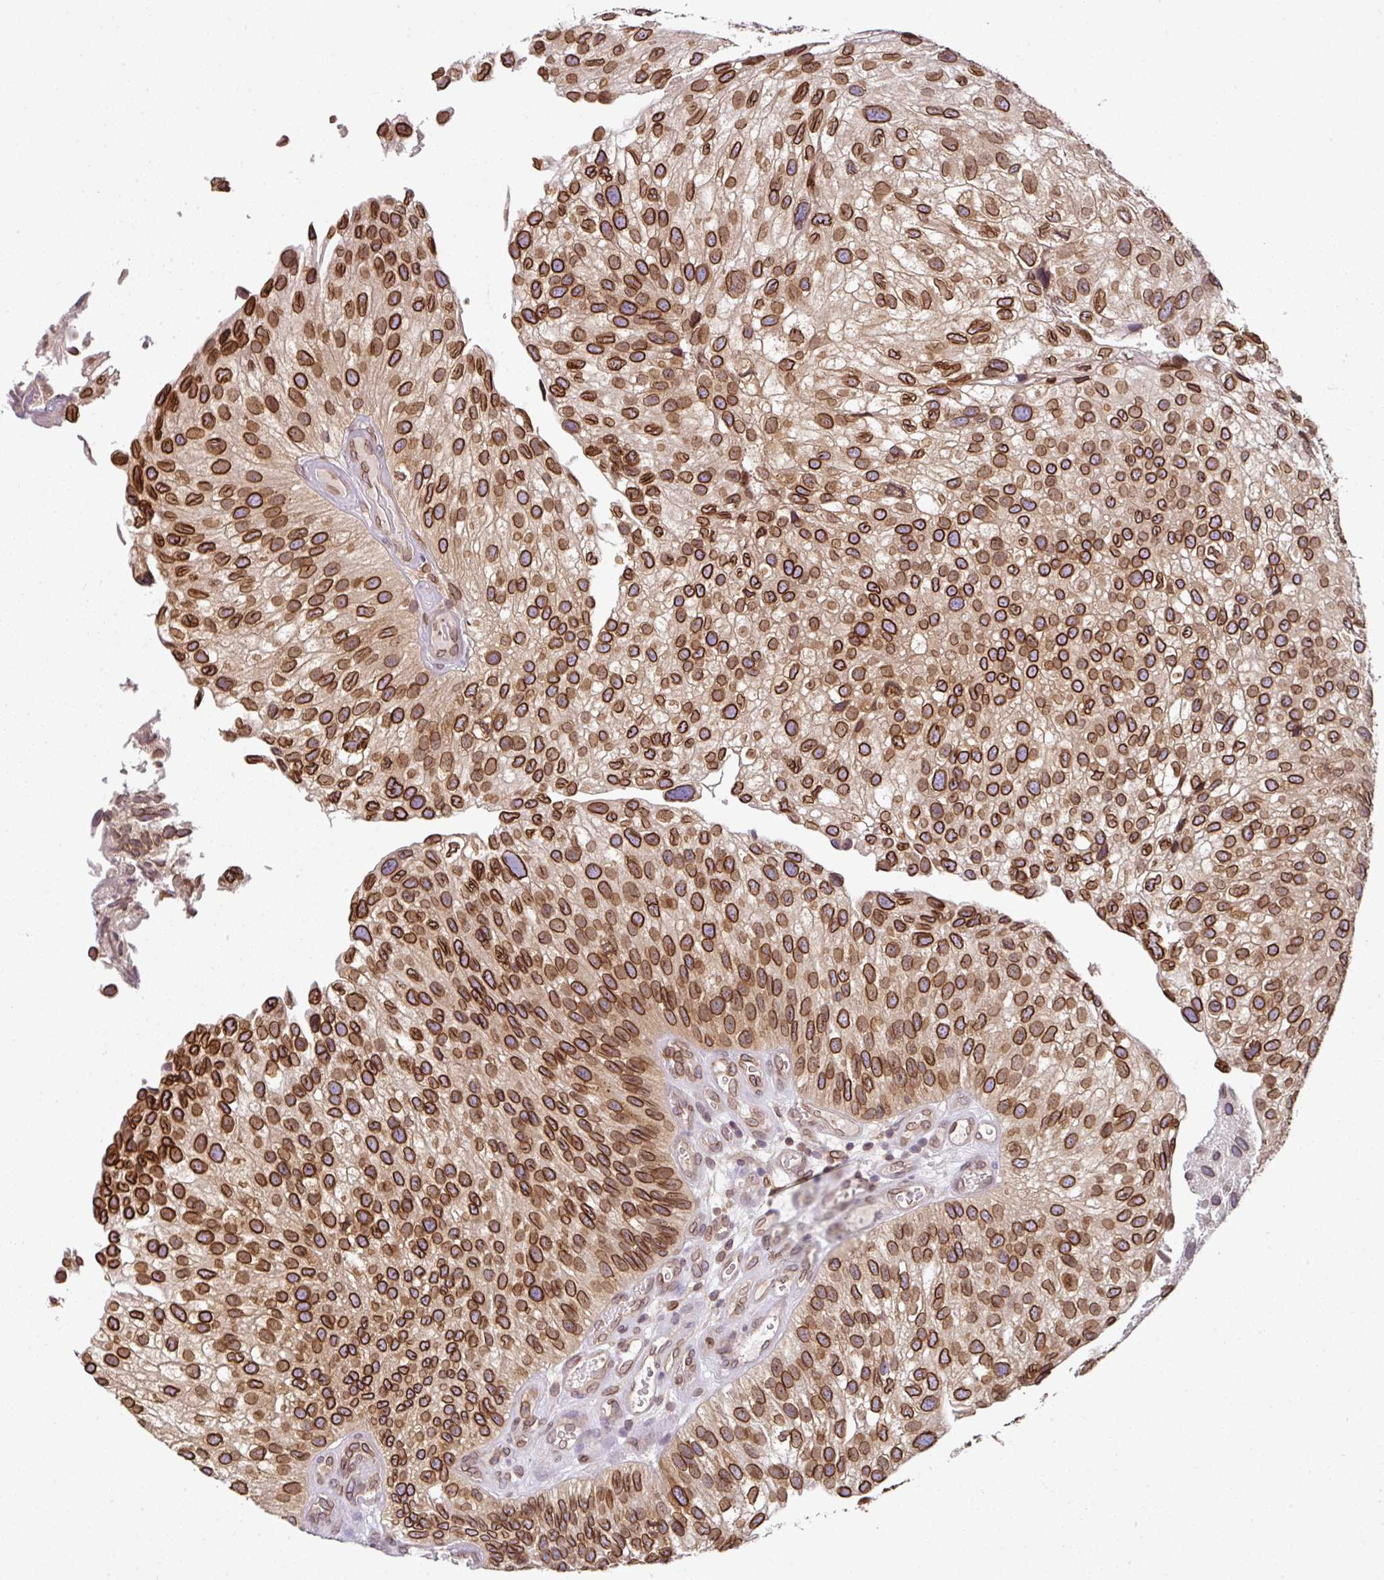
{"staining": {"intensity": "strong", "quantity": ">75%", "location": "cytoplasmic/membranous,nuclear"}, "tissue": "urothelial cancer", "cell_type": "Tumor cells", "image_type": "cancer", "snomed": [{"axis": "morphology", "description": "Urothelial carcinoma, NOS"}, {"axis": "topography", "description": "Urinary bladder"}], "caption": "IHC of urothelial cancer reveals high levels of strong cytoplasmic/membranous and nuclear positivity in about >75% of tumor cells. Immunohistochemistry stains the protein of interest in brown and the nuclei are stained blue.", "gene": "RANGAP1", "patient": {"sex": "male", "age": 87}}